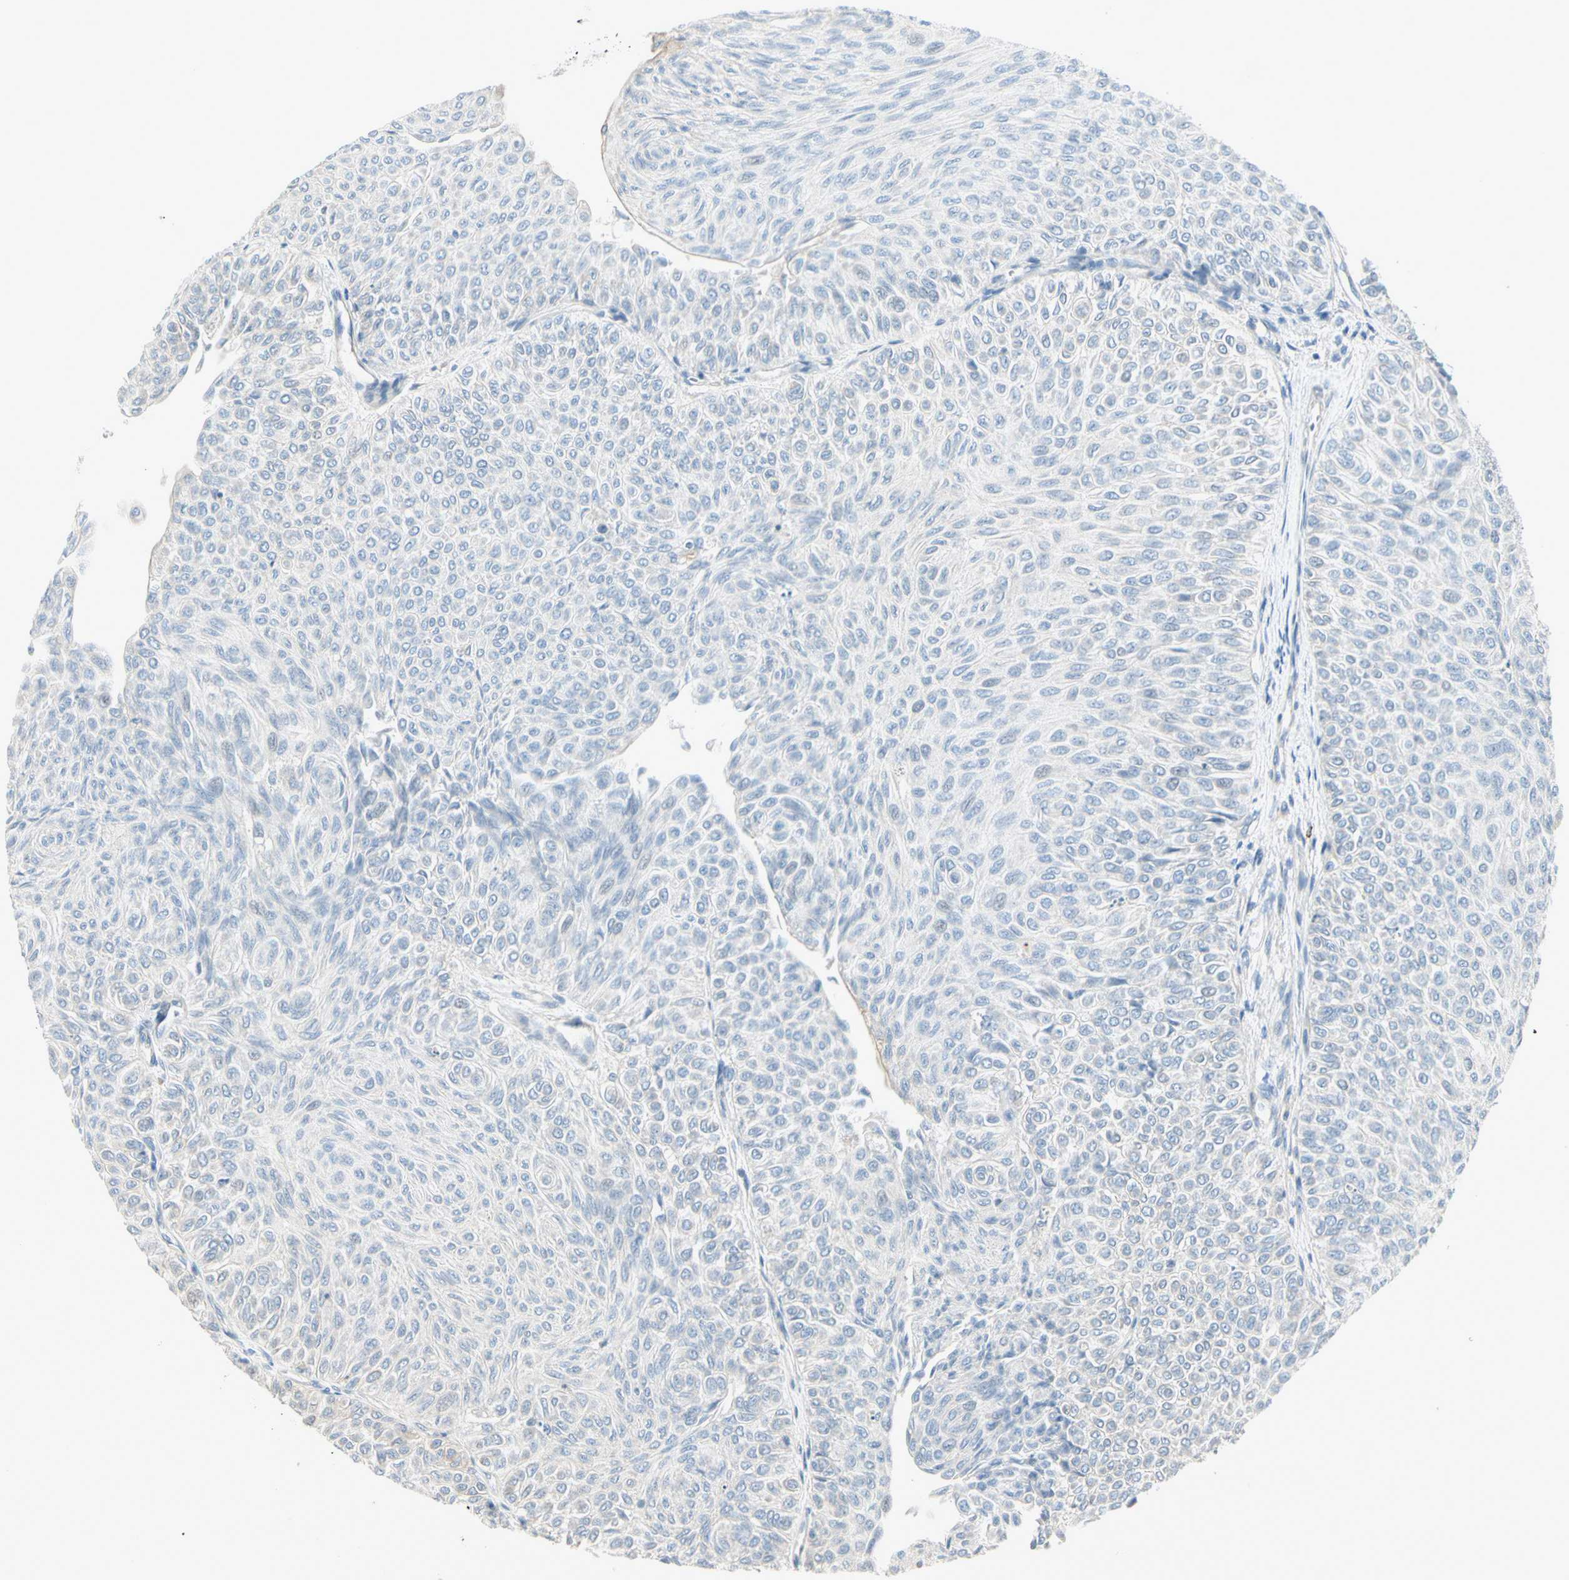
{"staining": {"intensity": "negative", "quantity": "none", "location": "none"}, "tissue": "urothelial cancer", "cell_type": "Tumor cells", "image_type": "cancer", "snomed": [{"axis": "morphology", "description": "Urothelial carcinoma, Low grade"}, {"axis": "topography", "description": "Urinary bladder"}], "caption": "This is a histopathology image of immunohistochemistry (IHC) staining of urothelial cancer, which shows no expression in tumor cells.", "gene": "CYP2E1", "patient": {"sex": "male", "age": 78}}